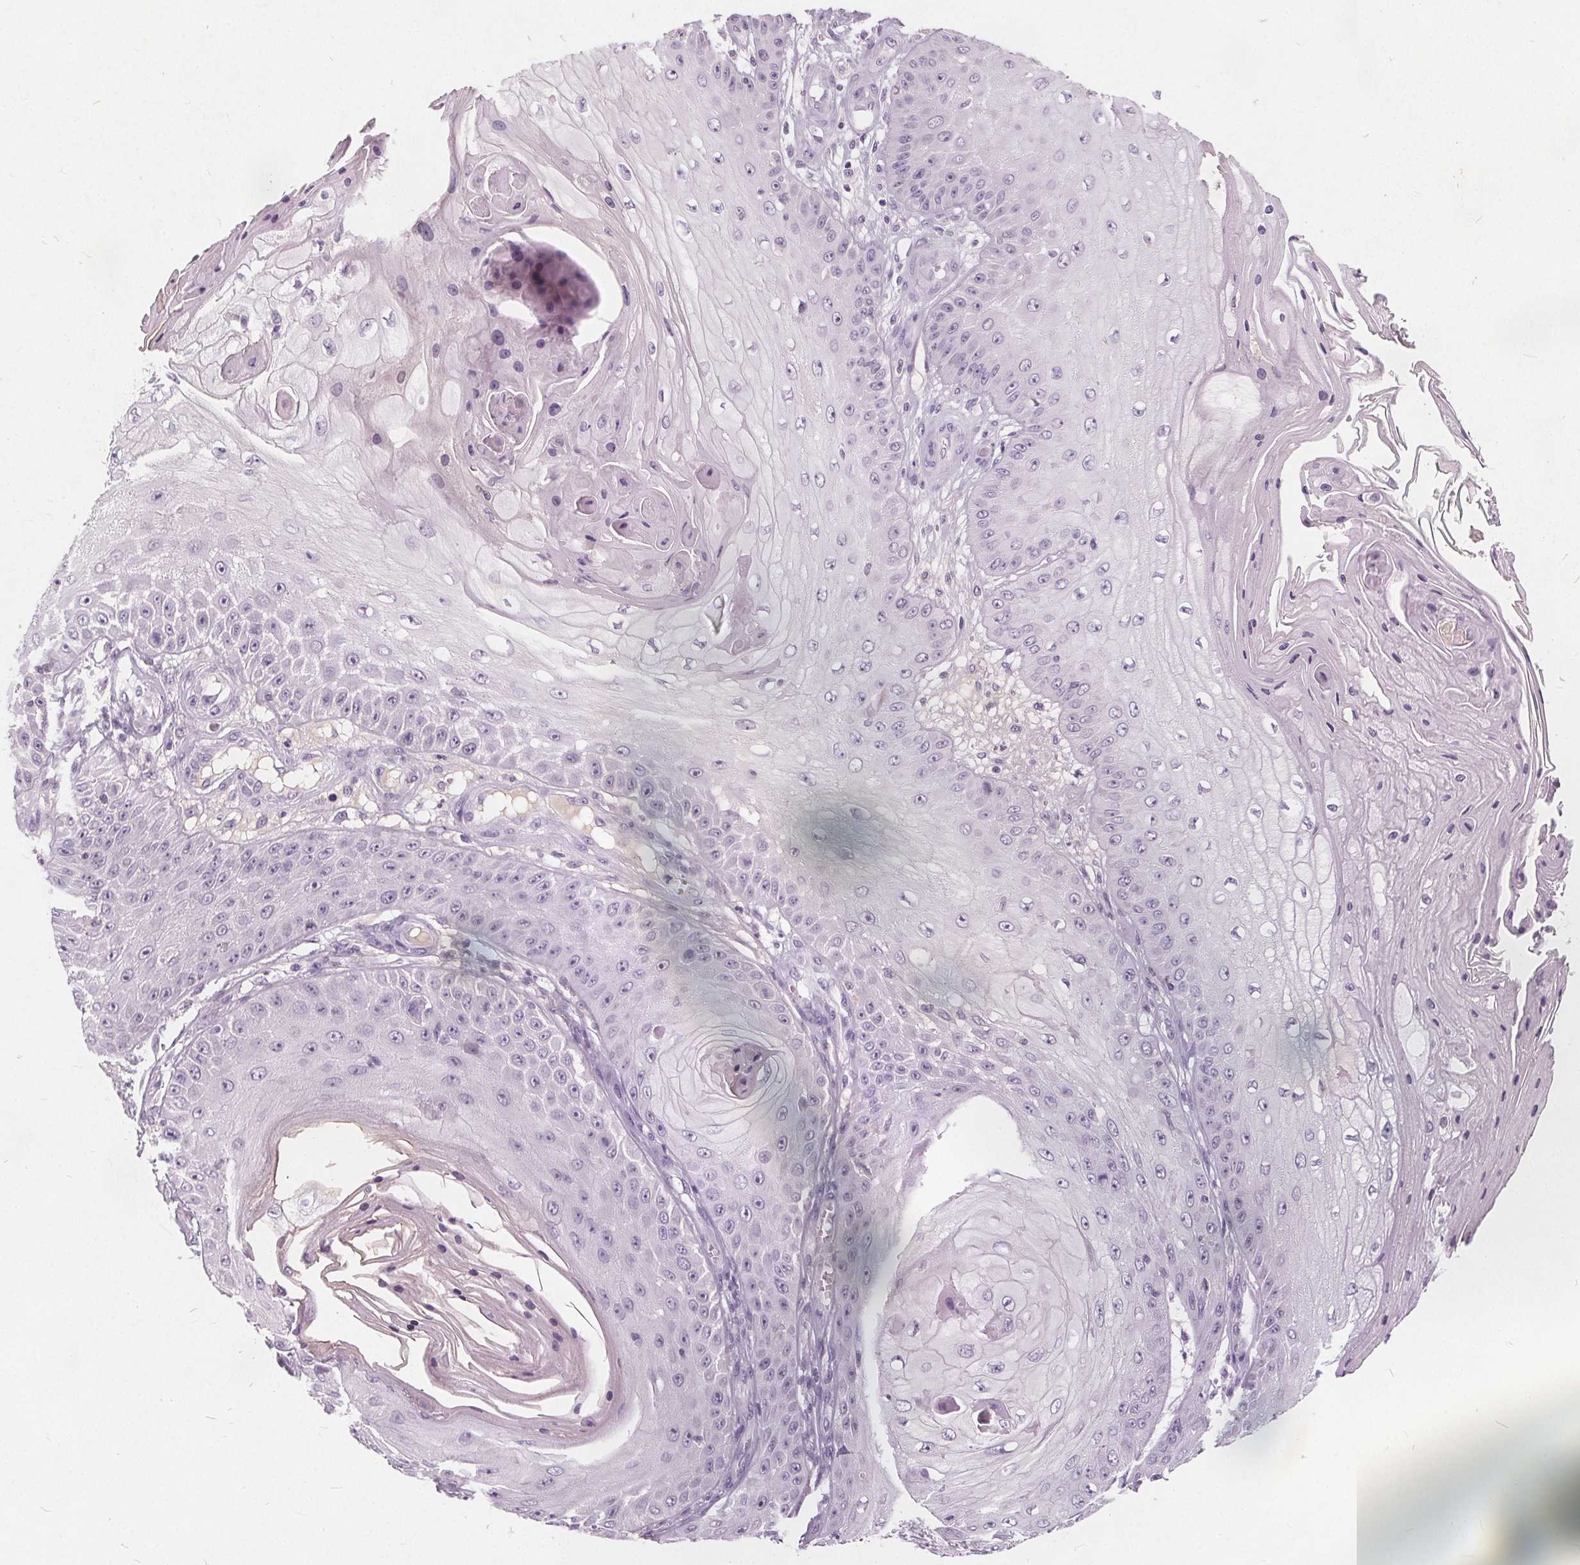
{"staining": {"intensity": "negative", "quantity": "none", "location": "none"}, "tissue": "skin cancer", "cell_type": "Tumor cells", "image_type": "cancer", "snomed": [{"axis": "morphology", "description": "Squamous cell carcinoma, NOS"}, {"axis": "topography", "description": "Skin"}], "caption": "Skin cancer was stained to show a protein in brown. There is no significant positivity in tumor cells. (Stains: DAB immunohistochemistry (IHC) with hematoxylin counter stain, Microscopy: brightfield microscopy at high magnification).", "gene": "PLA2G2E", "patient": {"sex": "male", "age": 70}}